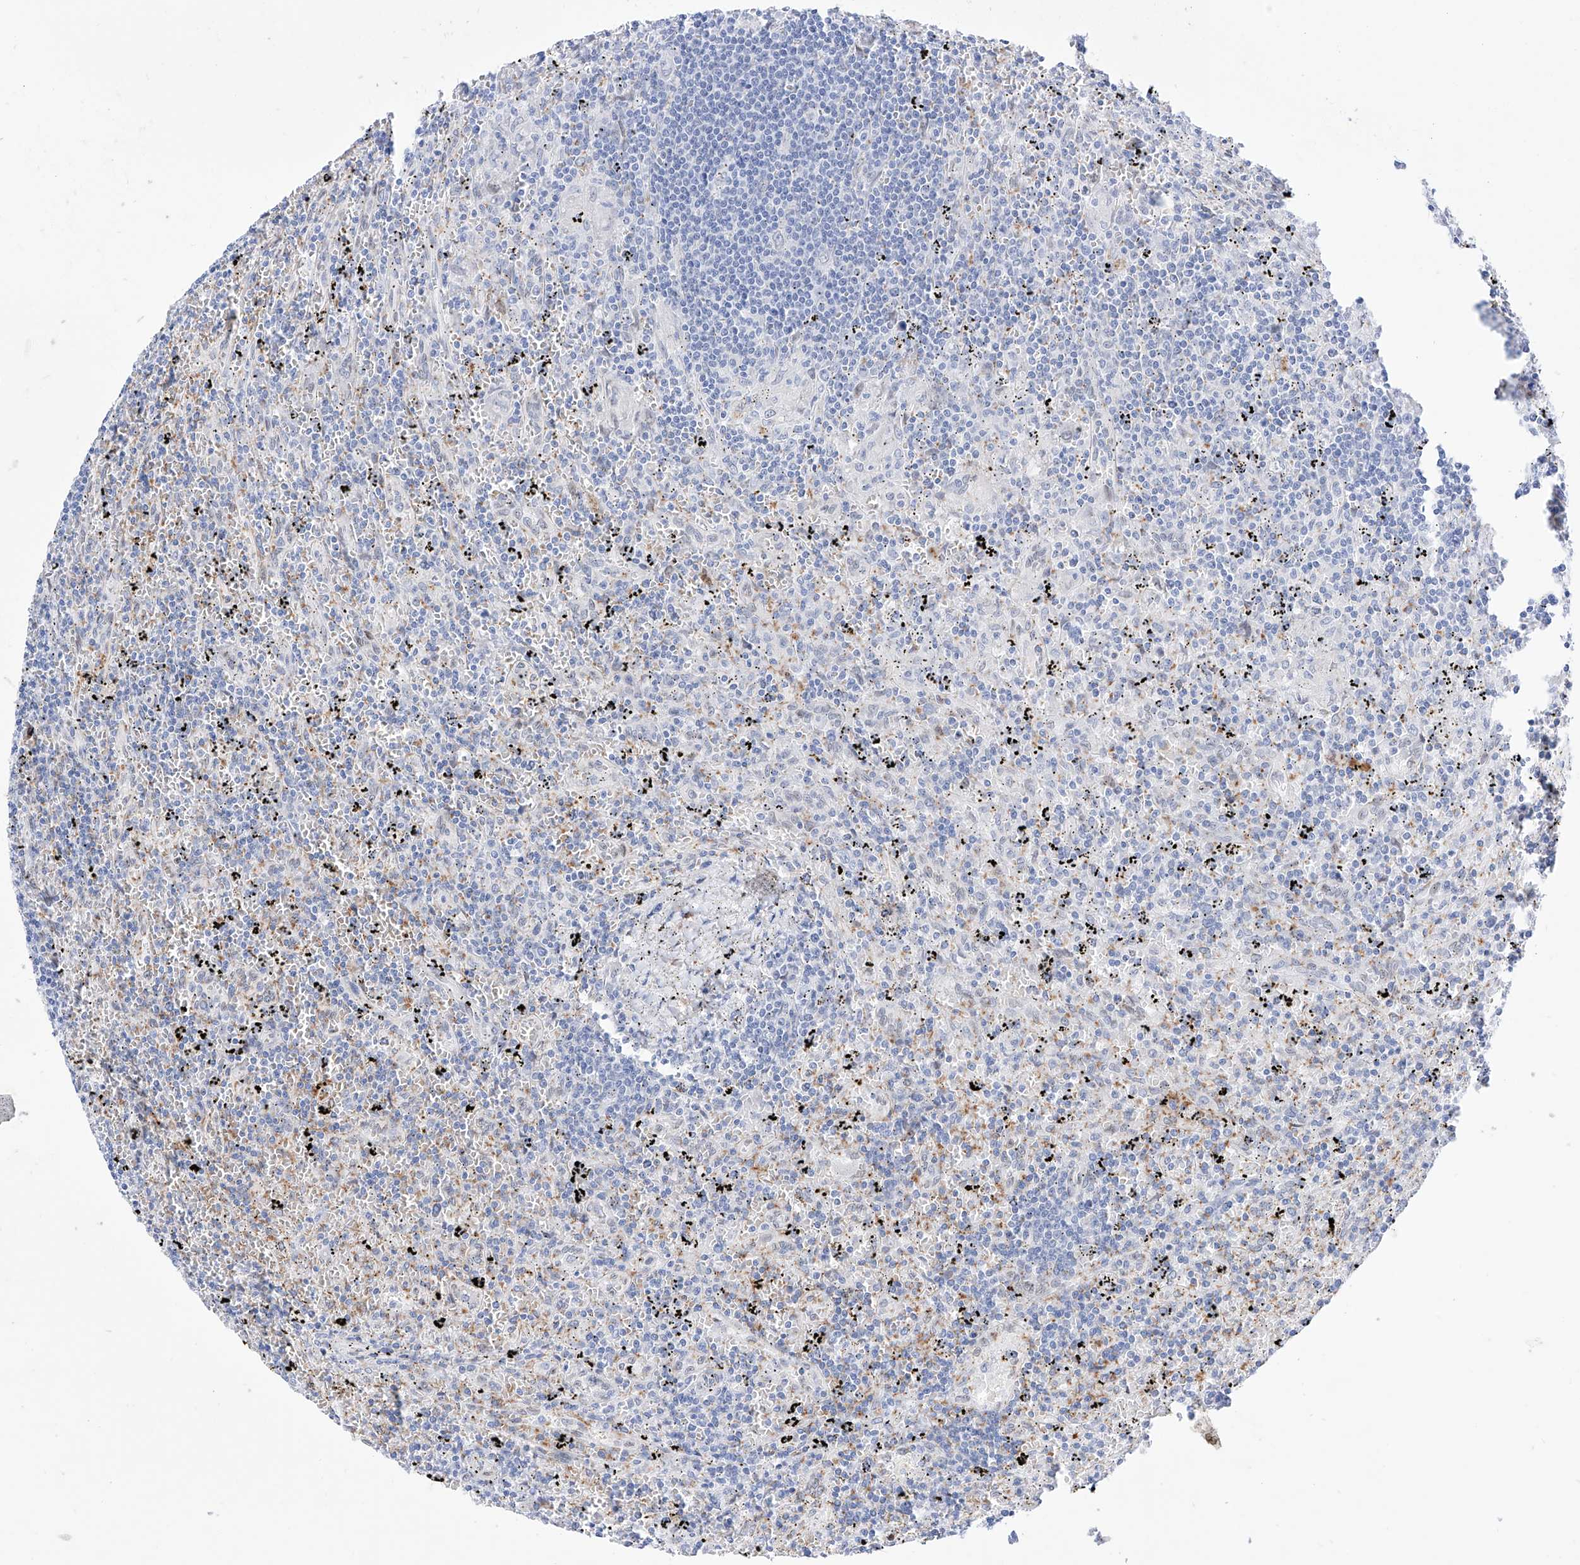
{"staining": {"intensity": "negative", "quantity": "none", "location": "none"}, "tissue": "lymphoma", "cell_type": "Tumor cells", "image_type": "cancer", "snomed": [{"axis": "morphology", "description": "Malignant lymphoma, non-Hodgkin's type, Low grade"}, {"axis": "topography", "description": "Spleen"}], "caption": "Human low-grade malignant lymphoma, non-Hodgkin's type stained for a protein using IHC demonstrates no positivity in tumor cells.", "gene": "LCLAT1", "patient": {"sex": "male", "age": 76}}